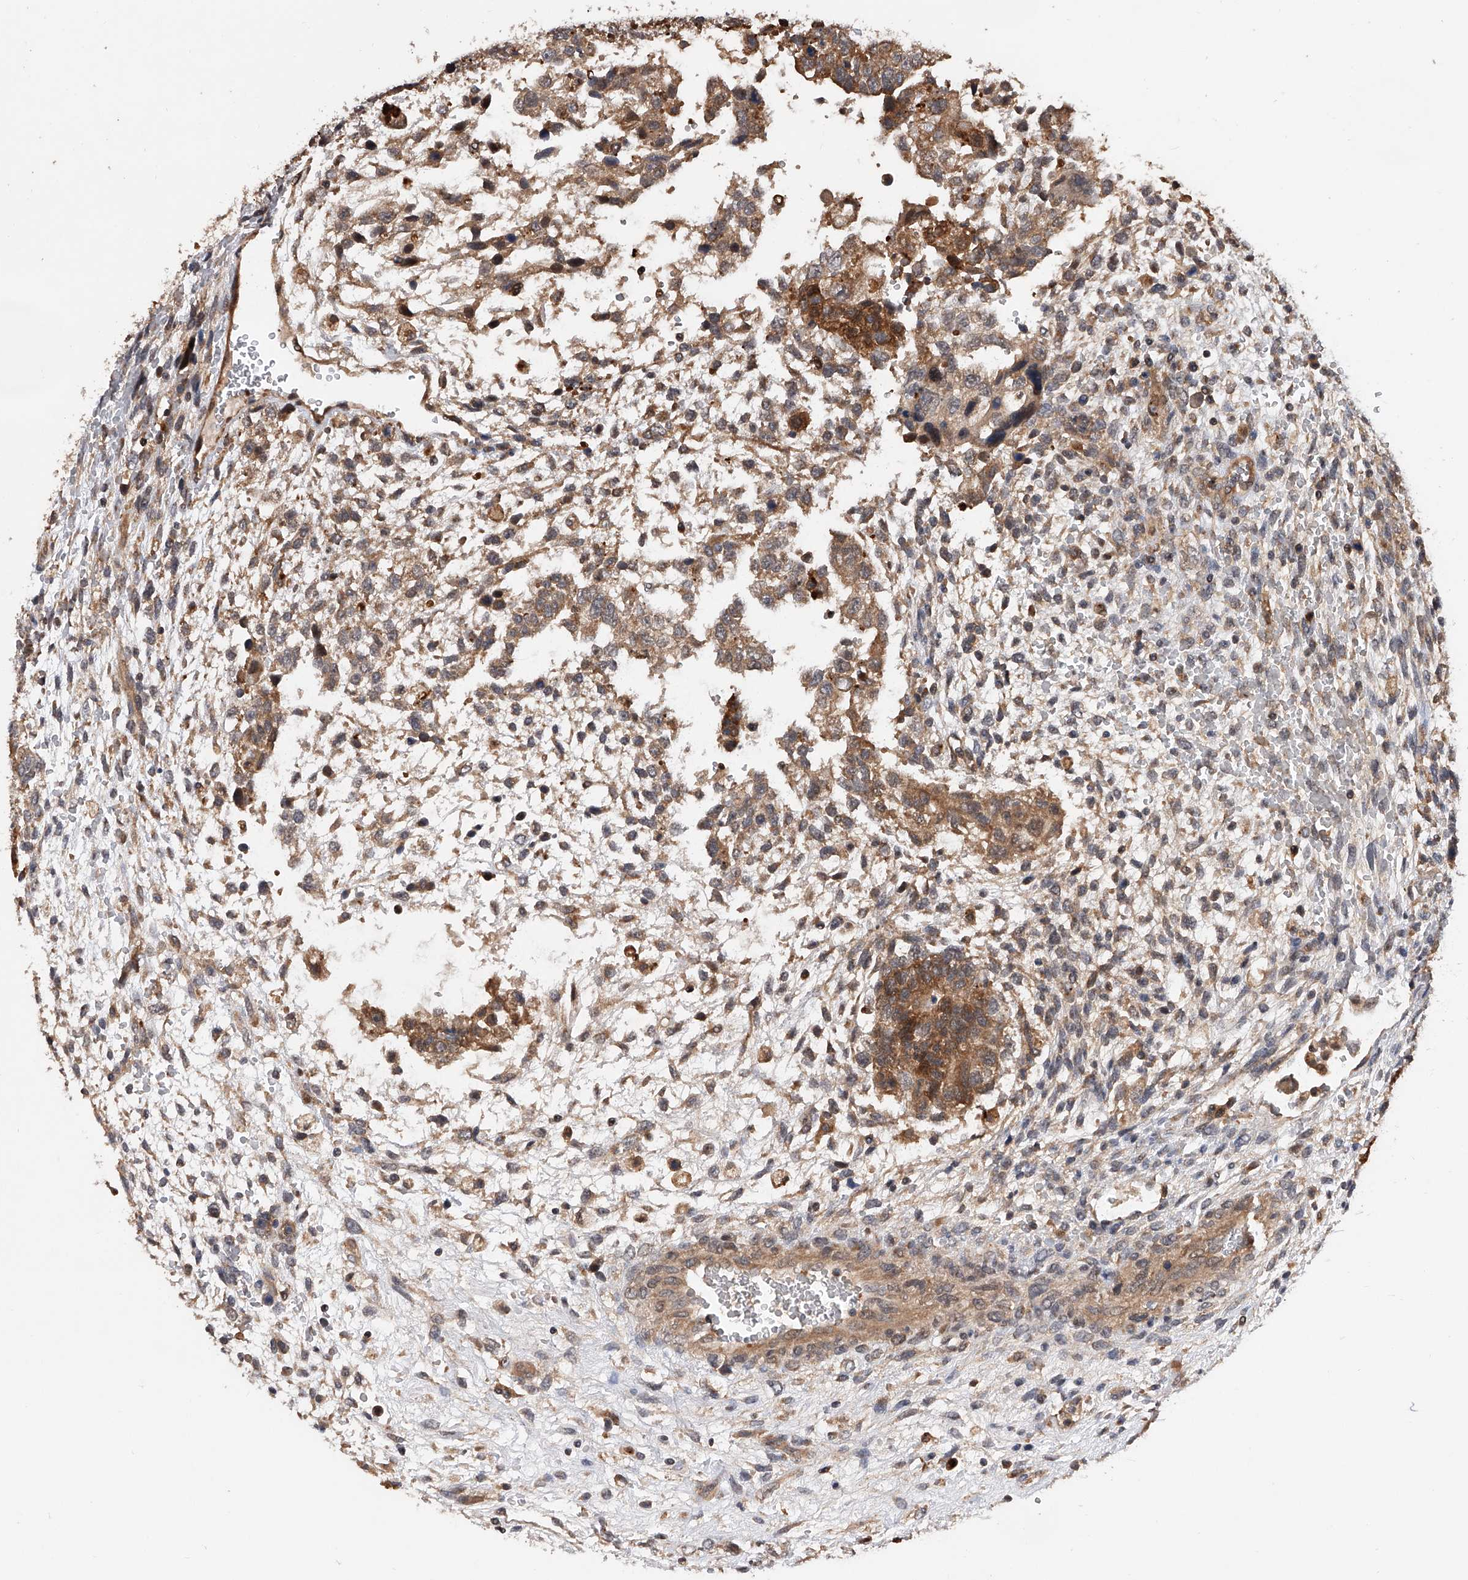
{"staining": {"intensity": "moderate", "quantity": ">75%", "location": "cytoplasmic/membranous"}, "tissue": "testis cancer", "cell_type": "Tumor cells", "image_type": "cancer", "snomed": [{"axis": "morphology", "description": "Carcinoma, Embryonal, NOS"}, {"axis": "topography", "description": "Testis"}], "caption": "A high-resolution micrograph shows IHC staining of testis cancer (embryonal carcinoma), which shows moderate cytoplasmic/membranous positivity in approximately >75% of tumor cells.", "gene": "GMDS", "patient": {"sex": "male", "age": 37}}